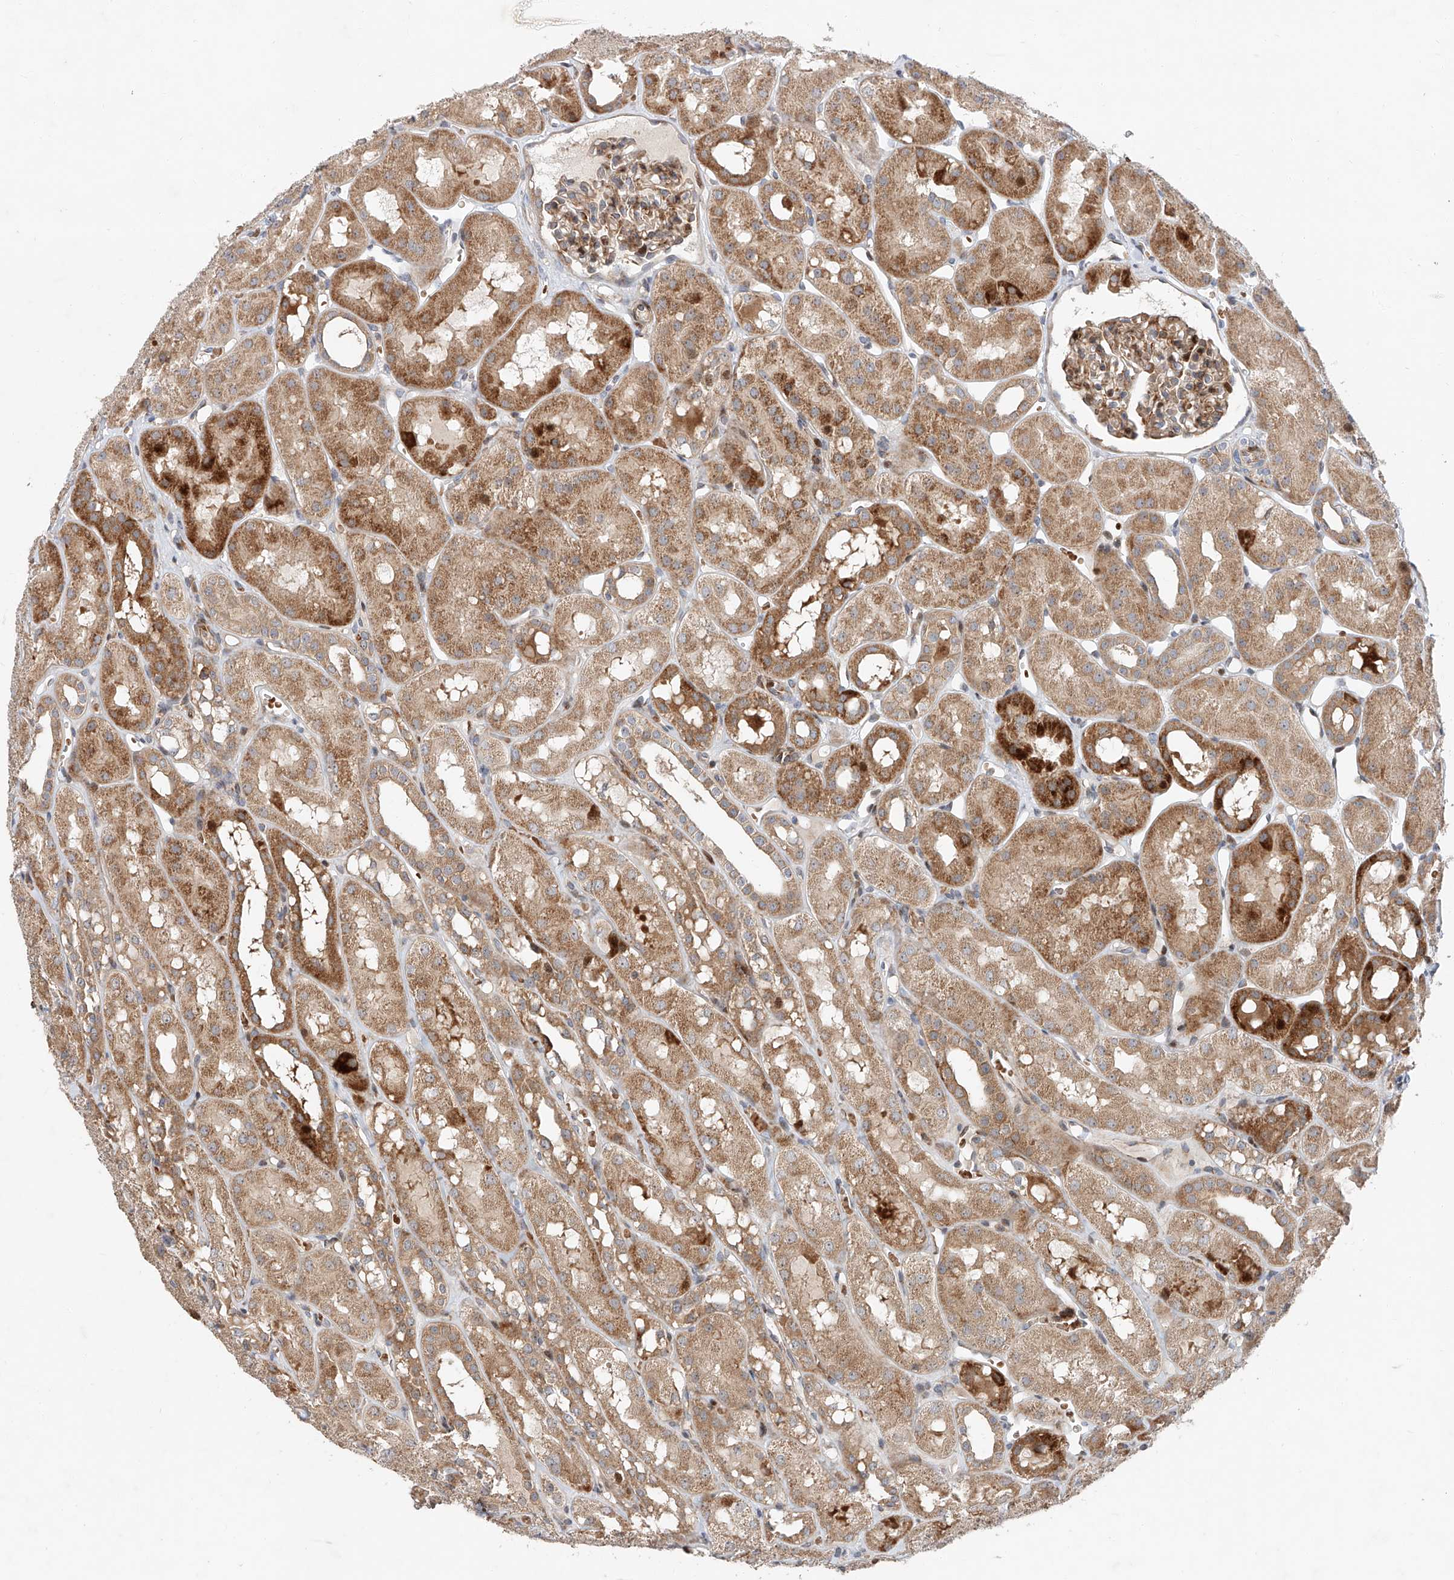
{"staining": {"intensity": "moderate", "quantity": "25%-75%", "location": "cytoplasmic/membranous"}, "tissue": "kidney", "cell_type": "Cells in glomeruli", "image_type": "normal", "snomed": [{"axis": "morphology", "description": "Normal tissue, NOS"}, {"axis": "topography", "description": "Kidney"}], "caption": "Moderate cytoplasmic/membranous positivity for a protein is appreciated in approximately 25%-75% of cells in glomeruli of normal kidney using immunohistochemistry (IHC).", "gene": "USF3", "patient": {"sex": "male", "age": 16}}